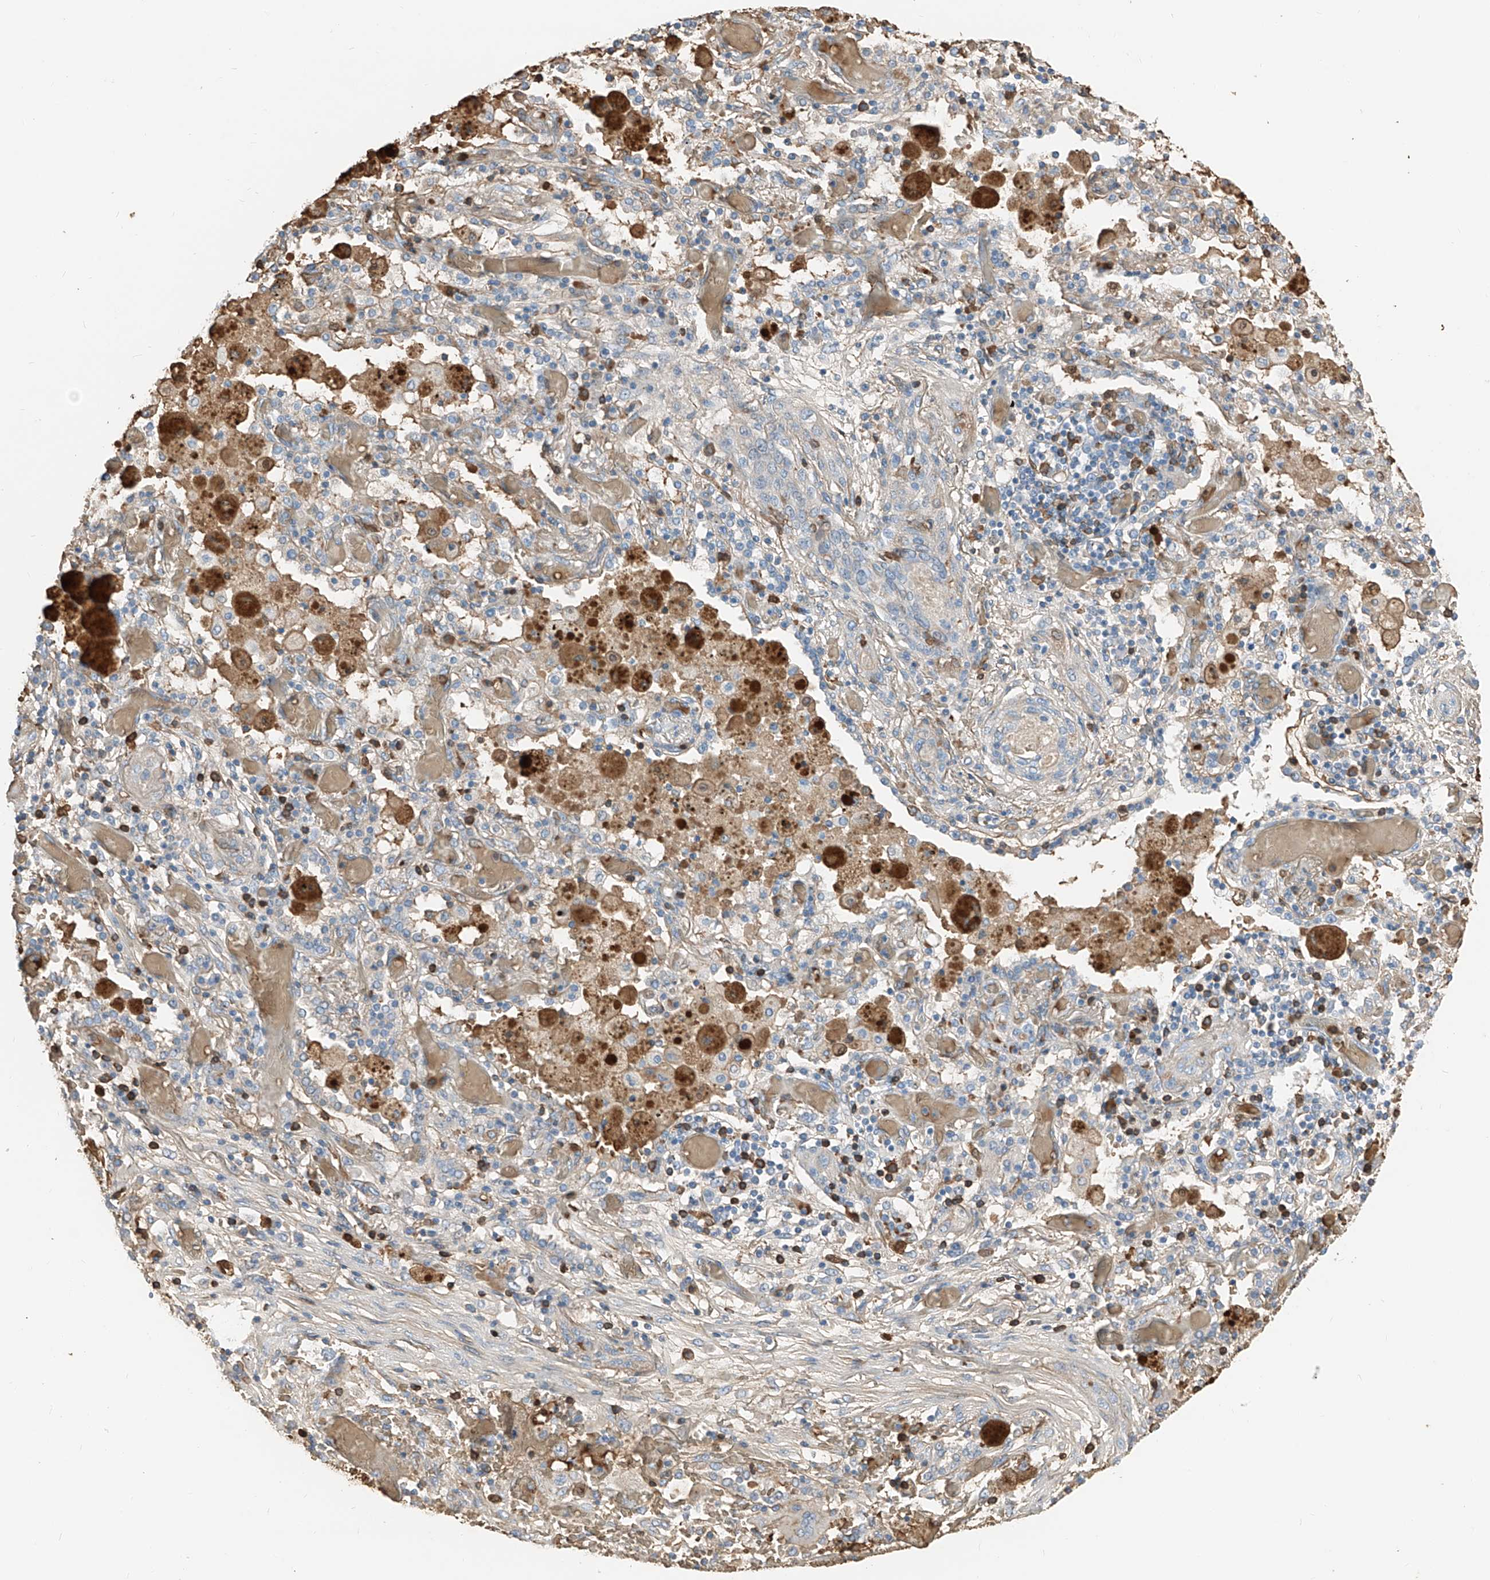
{"staining": {"intensity": "weak", "quantity": "<25%", "location": "cytoplasmic/membranous"}, "tissue": "lung cancer", "cell_type": "Tumor cells", "image_type": "cancer", "snomed": [{"axis": "morphology", "description": "Squamous cell carcinoma, NOS"}, {"axis": "topography", "description": "Lung"}], "caption": "Immunohistochemical staining of lung cancer shows no significant expression in tumor cells. The staining was performed using DAB to visualize the protein expression in brown, while the nuclei were stained in blue with hematoxylin (Magnification: 20x).", "gene": "PRSS23", "patient": {"sex": "female", "age": 47}}